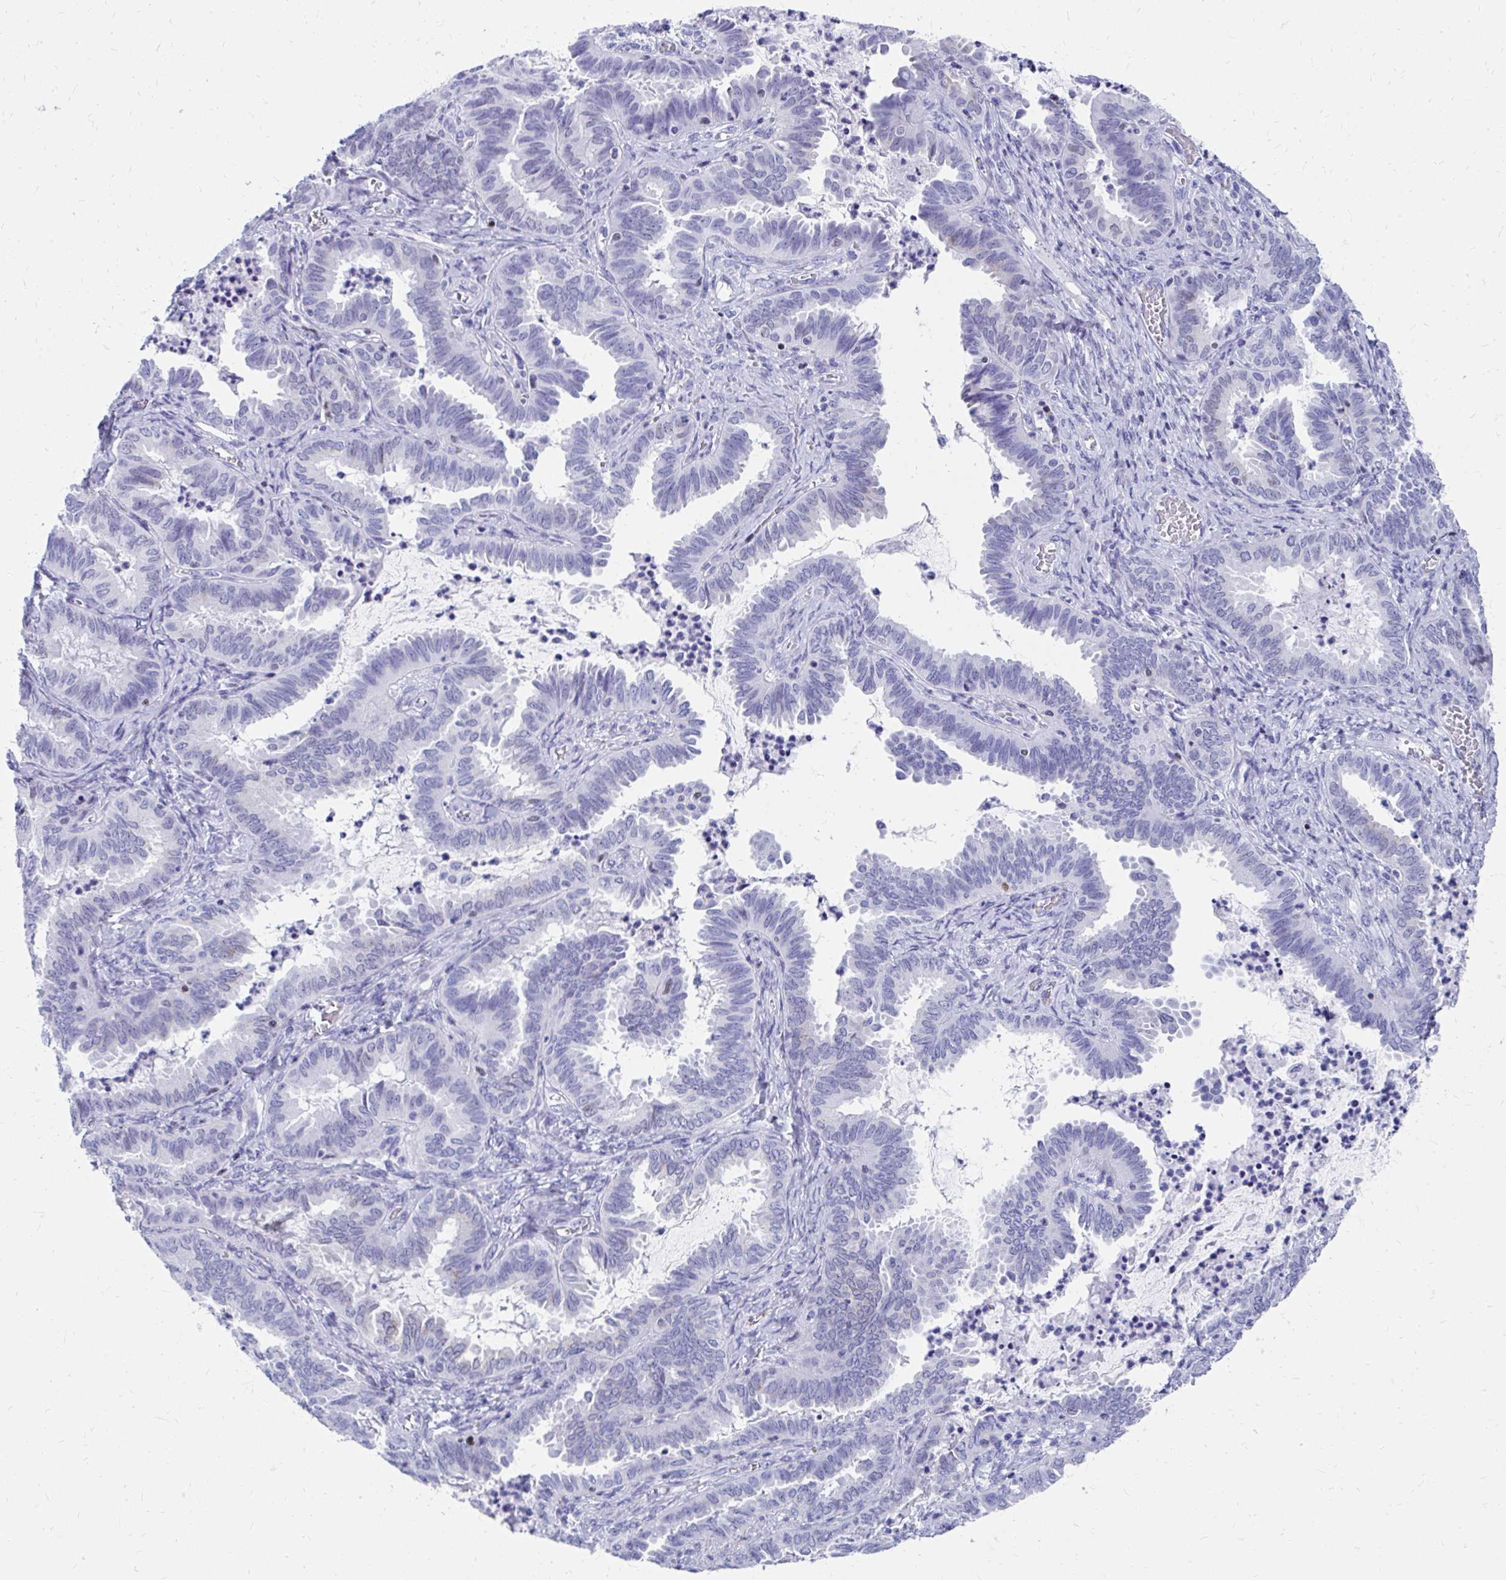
{"staining": {"intensity": "negative", "quantity": "none", "location": "none"}, "tissue": "ovarian cancer", "cell_type": "Tumor cells", "image_type": "cancer", "snomed": [{"axis": "morphology", "description": "Carcinoma, endometroid"}, {"axis": "topography", "description": "Ovary"}], "caption": "Tumor cells are negative for protein expression in human ovarian cancer.", "gene": "RUNX3", "patient": {"sex": "female", "age": 70}}